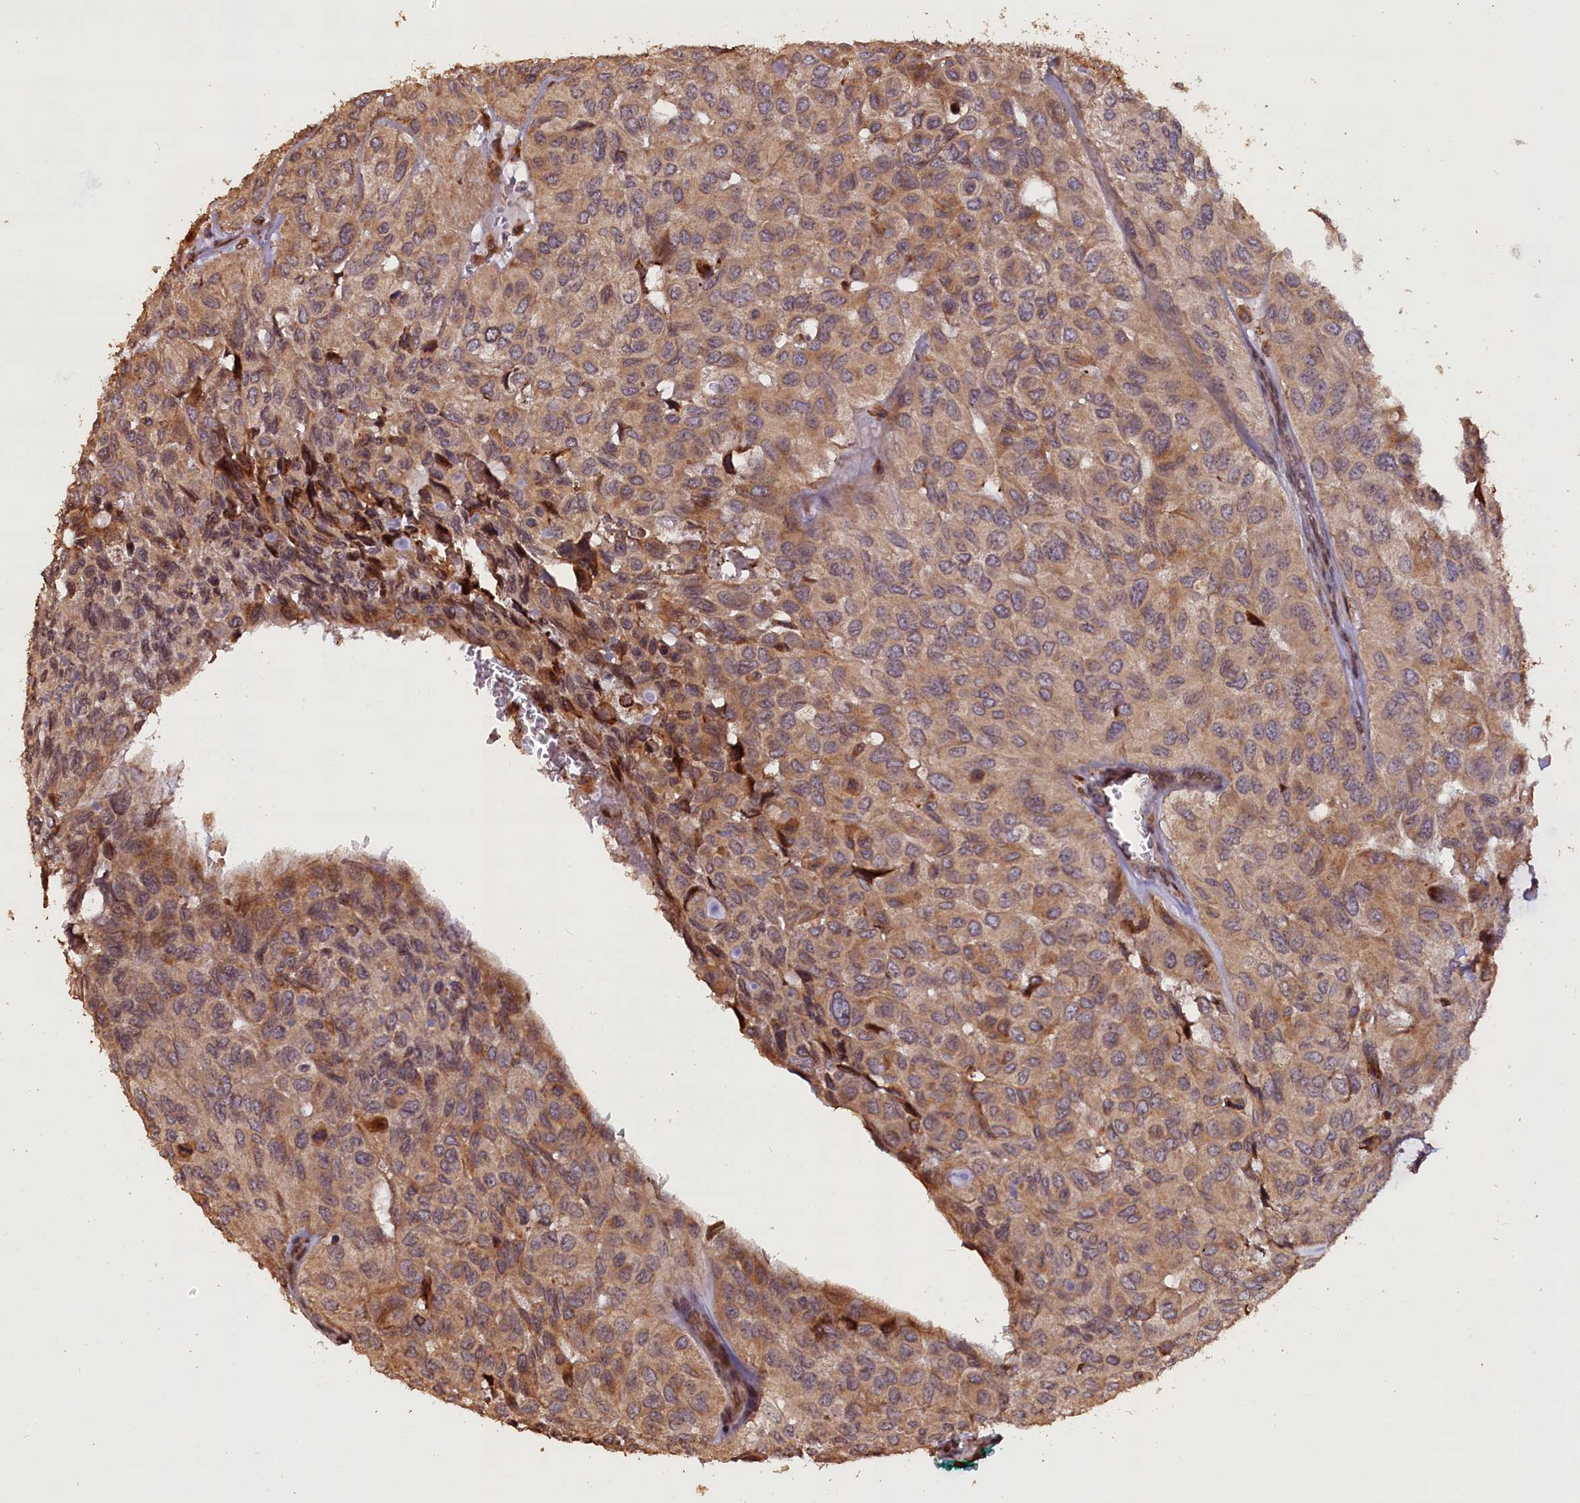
{"staining": {"intensity": "moderate", "quantity": ">75%", "location": "cytoplasmic/membranous"}, "tissue": "head and neck cancer", "cell_type": "Tumor cells", "image_type": "cancer", "snomed": [{"axis": "morphology", "description": "Adenocarcinoma, NOS"}, {"axis": "topography", "description": "Salivary gland, NOS"}, {"axis": "topography", "description": "Head-Neck"}], "caption": "Head and neck cancer stained with a brown dye reveals moderate cytoplasmic/membranous positive staining in about >75% of tumor cells.", "gene": "SLC38A7", "patient": {"sex": "female", "age": 76}}